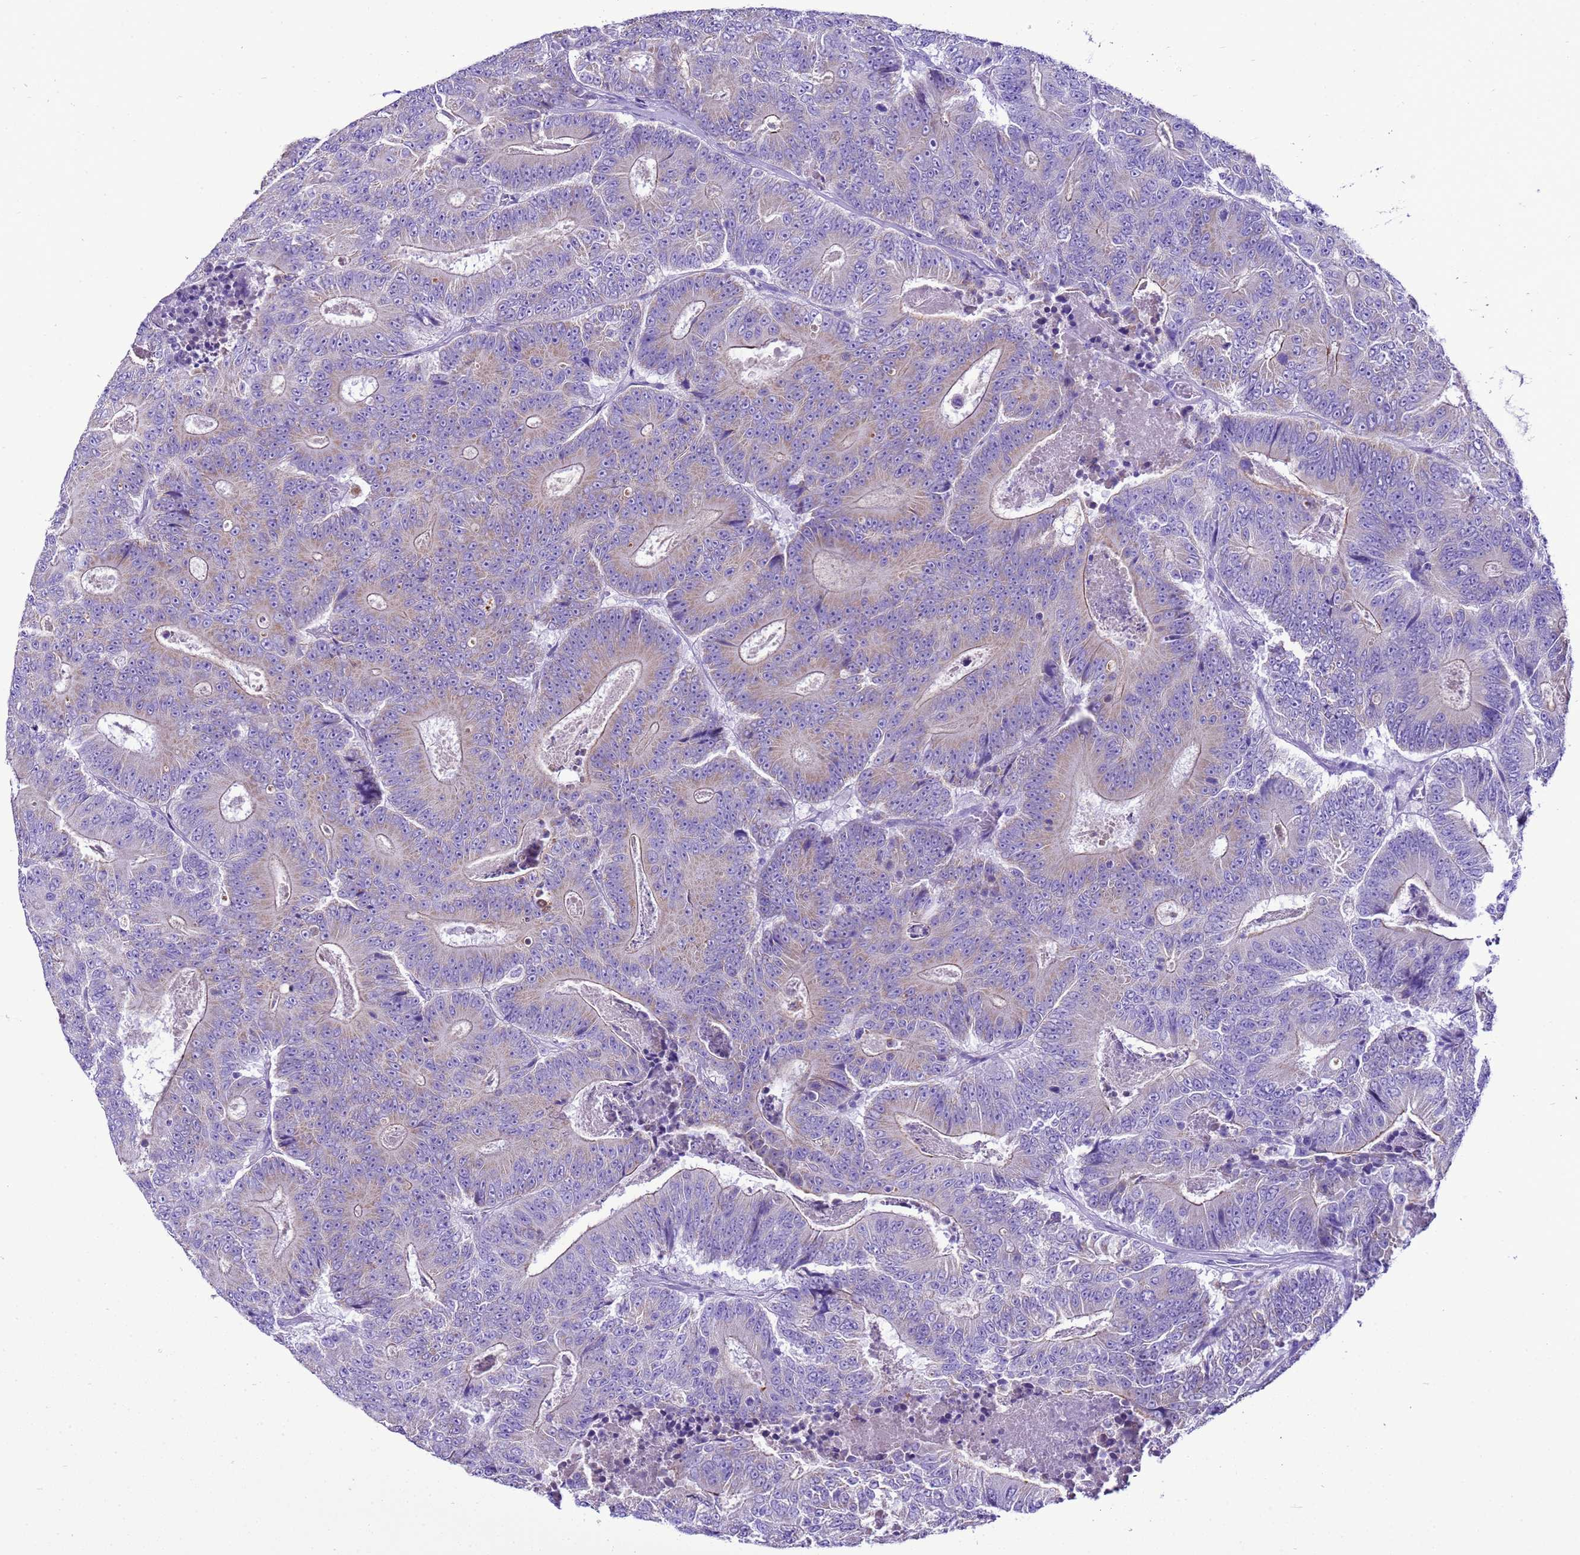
{"staining": {"intensity": "weak", "quantity": "<25%", "location": "cytoplasmic/membranous"}, "tissue": "colorectal cancer", "cell_type": "Tumor cells", "image_type": "cancer", "snomed": [{"axis": "morphology", "description": "Adenocarcinoma, NOS"}, {"axis": "topography", "description": "Colon"}], "caption": "Immunohistochemistry (IHC) of human adenocarcinoma (colorectal) displays no positivity in tumor cells.", "gene": "BEST2", "patient": {"sex": "male", "age": 83}}